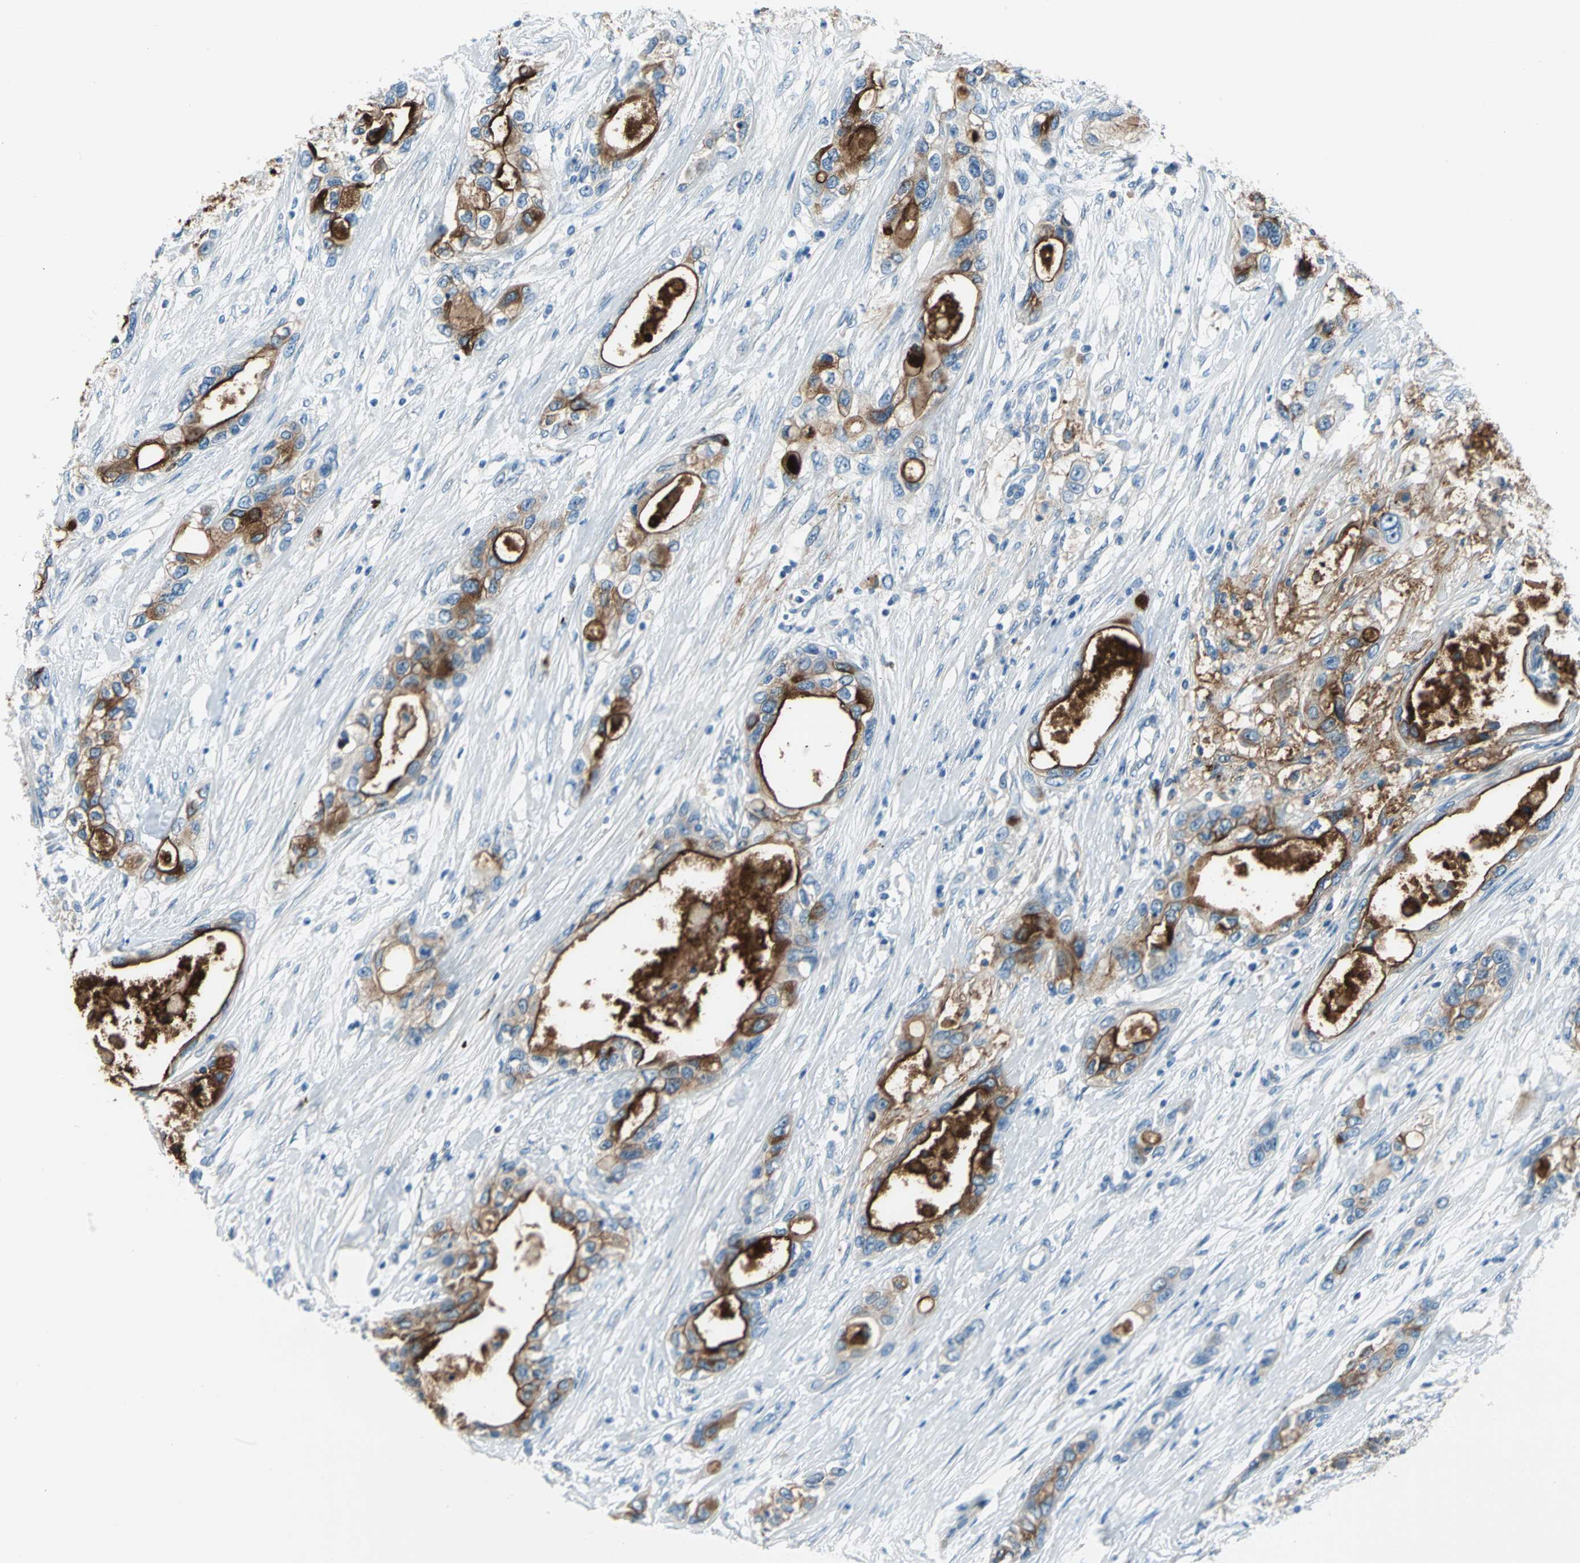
{"staining": {"intensity": "strong", "quantity": "25%-75%", "location": "cytoplasmic/membranous"}, "tissue": "pancreatic cancer", "cell_type": "Tumor cells", "image_type": "cancer", "snomed": [{"axis": "morphology", "description": "Adenocarcinoma, NOS"}, {"axis": "topography", "description": "Pancreas"}], "caption": "Immunohistochemical staining of pancreatic adenocarcinoma shows high levels of strong cytoplasmic/membranous expression in about 25%-75% of tumor cells.", "gene": "MUC4", "patient": {"sex": "female", "age": 70}}